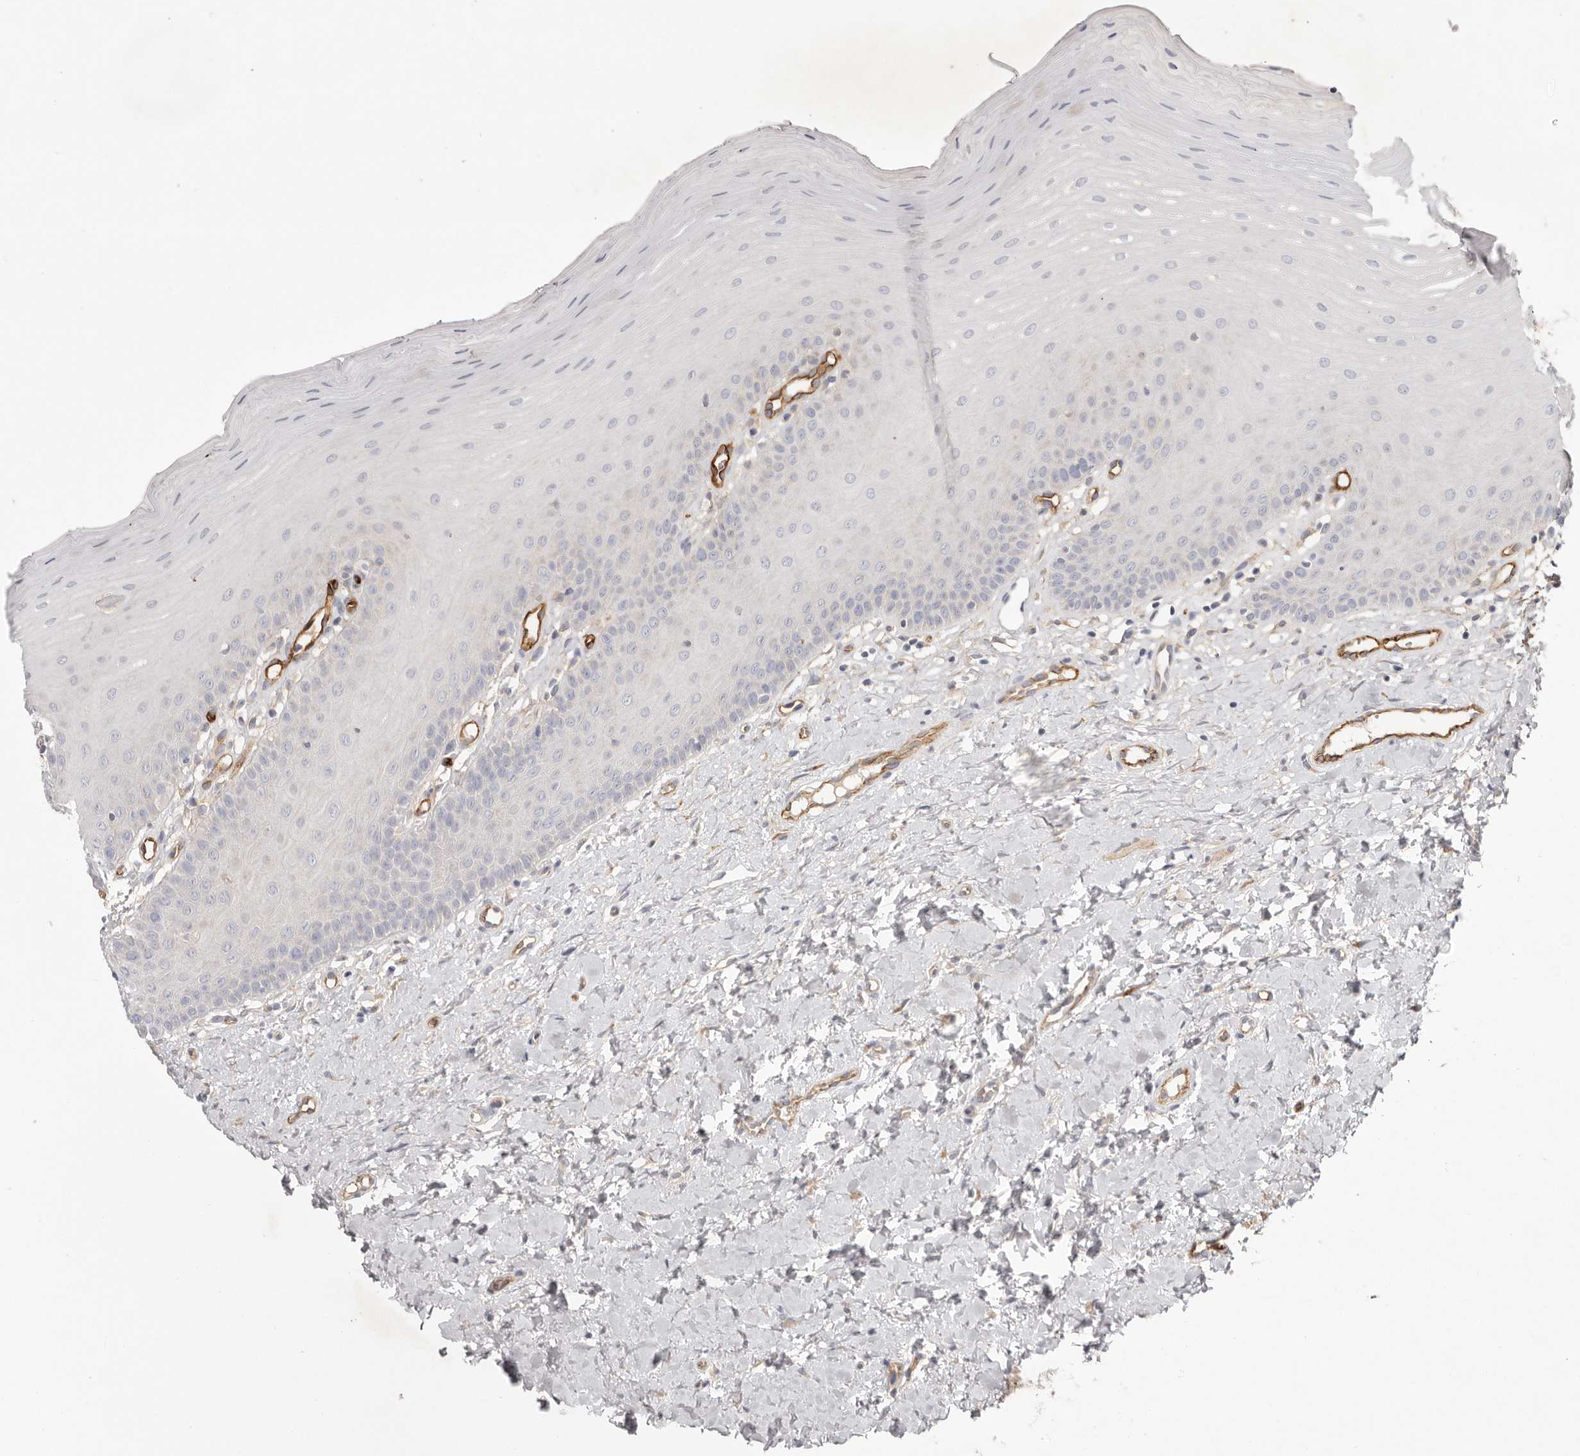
{"staining": {"intensity": "negative", "quantity": "none", "location": "none"}, "tissue": "oral mucosa", "cell_type": "Squamous epithelial cells", "image_type": "normal", "snomed": [{"axis": "morphology", "description": "Normal tissue, NOS"}, {"axis": "topography", "description": "Oral tissue"}], "caption": "This histopathology image is of normal oral mucosa stained with IHC to label a protein in brown with the nuclei are counter-stained blue. There is no expression in squamous epithelial cells. The staining was performed using DAB to visualize the protein expression in brown, while the nuclei were stained in blue with hematoxylin (Magnification: 20x).", "gene": "LRRC66", "patient": {"sex": "female", "age": 39}}